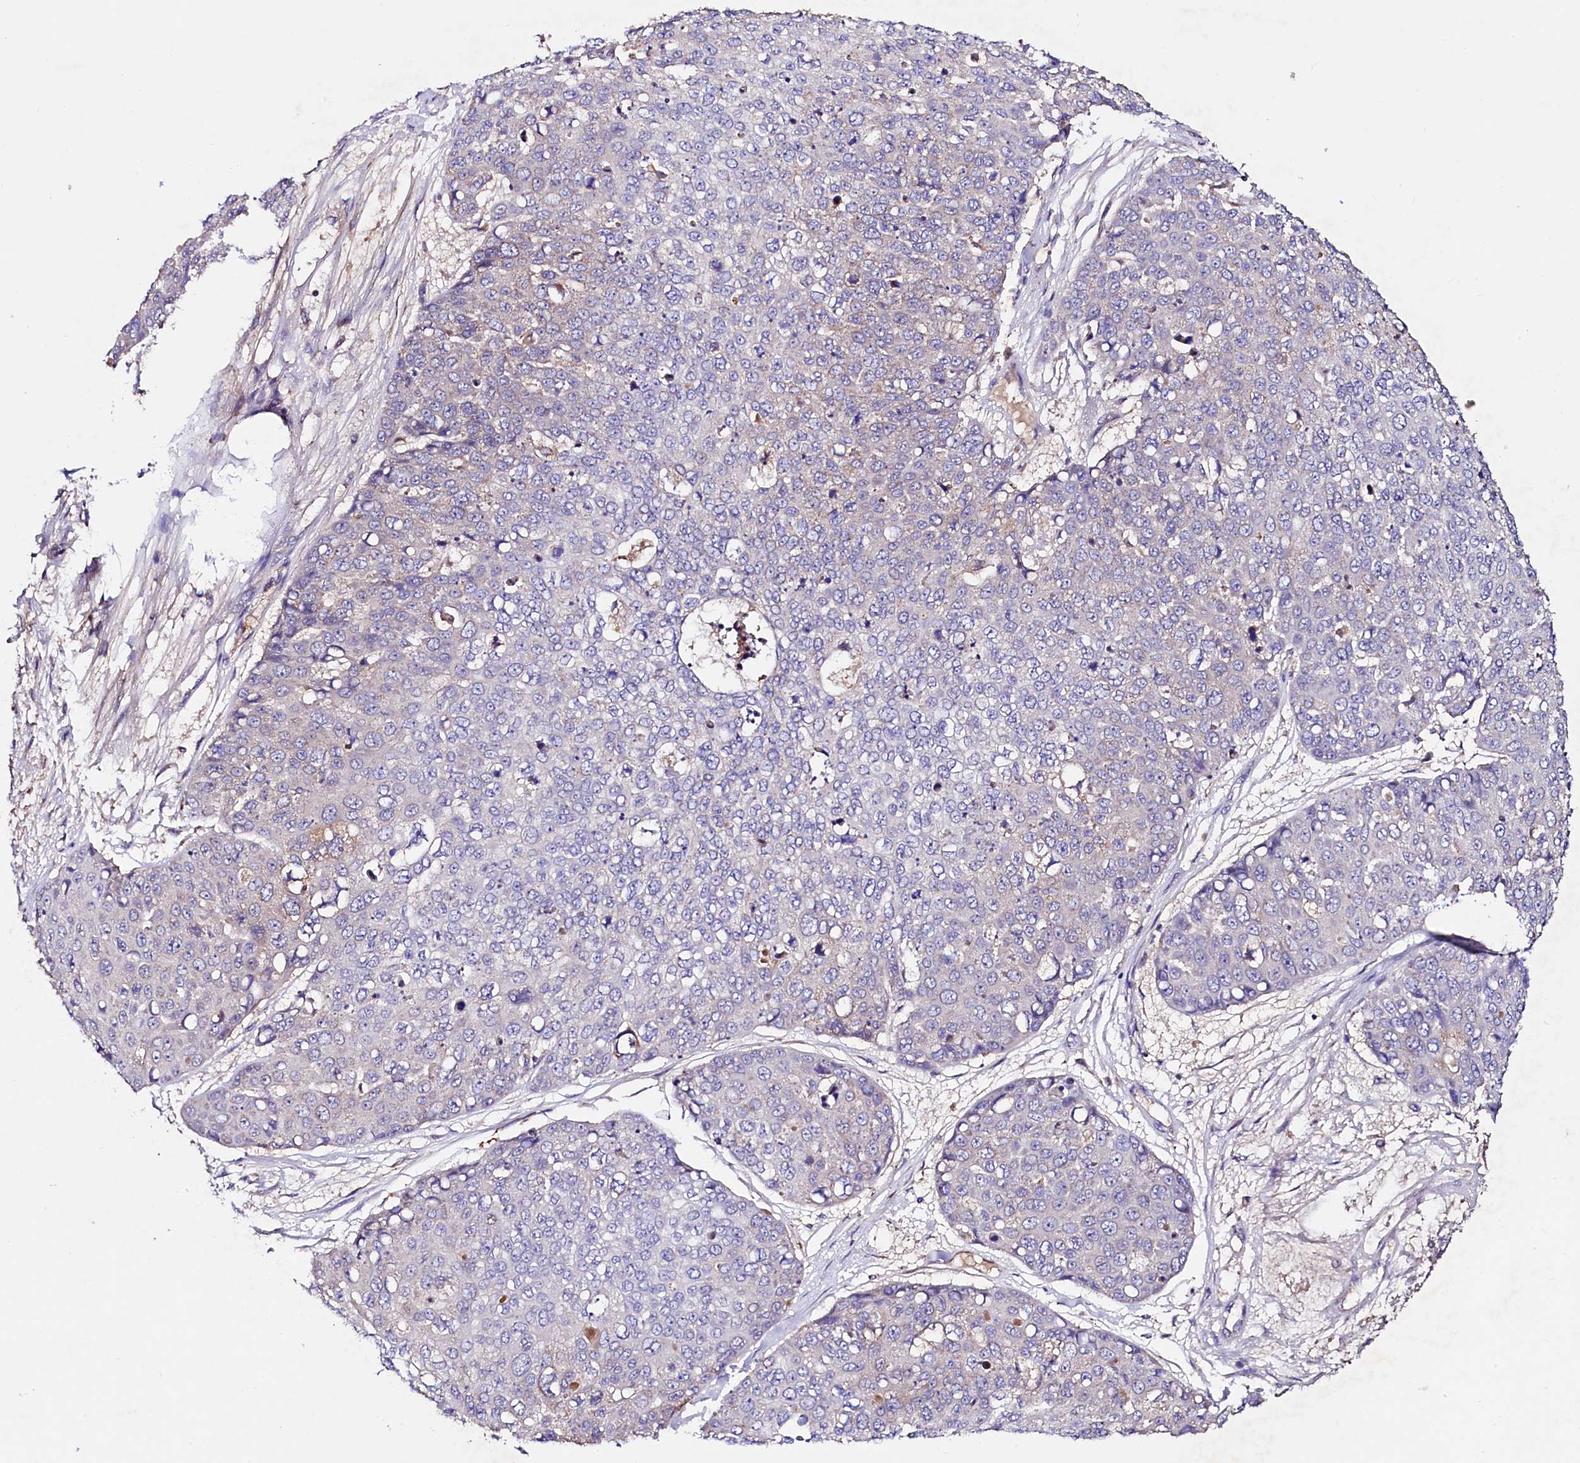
{"staining": {"intensity": "weak", "quantity": "<25%", "location": "cytoplasmic/membranous"}, "tissue": "skin cancer", "cell_type": "Tumor cells", "image_type": "cancer", "snomed": [{"axis": "morphology", "description": "Squamous cell carcinoma, NOS"}, {"axis": "topography", "description": "Skin"}], "caption": "Tumor cells show no significant protein staining in skin cancer (squamous cell carcinoma).", "gene": "CIAO3", "patient": {"sex": "female", "age": 44}}